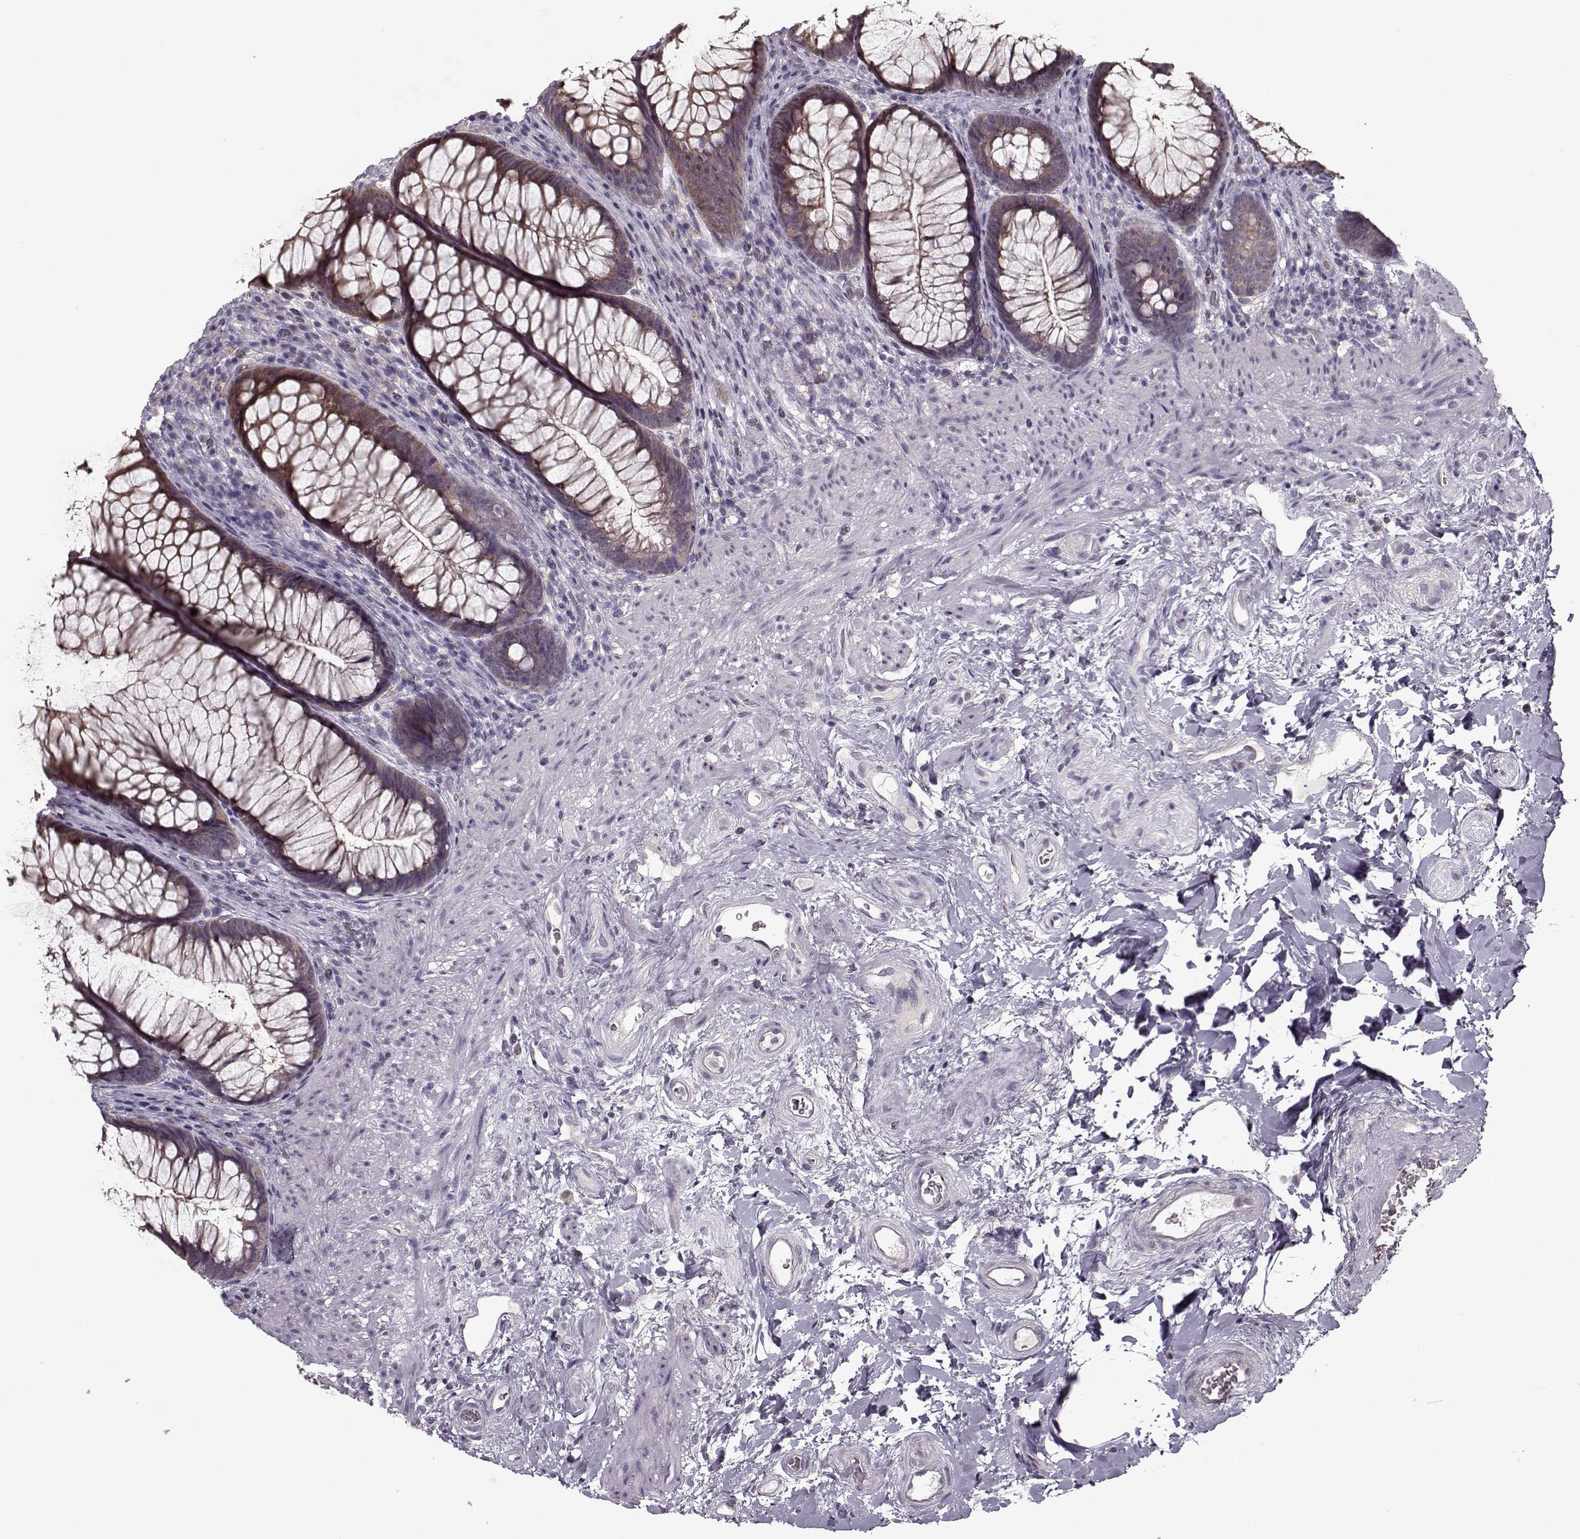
{"staining": {"intensity": "moderate", "quantity": ">75%", "location": "cytoplasmic/membranous"}, "tissue": "rectum", "cell_type": "Glandular cells", "image_type": "normal", "snomed": [{"axis": "morphology", "description": "Normal tissue, NOS"}, {"axis": "topography", "description": "Smooth muscle"}, {"axis": "topography", "description": "Rectum"}], "caption": "This photomicrograph reveals normal rectum stained with IHC to label a protein in brown. The cytoplasmic/membranous of glandular cells show moderate positivity for the protein. Nuclei are counter-stained blue.", "gene": "ACOT11", "patient": {"sex": "male", "age": 53}}